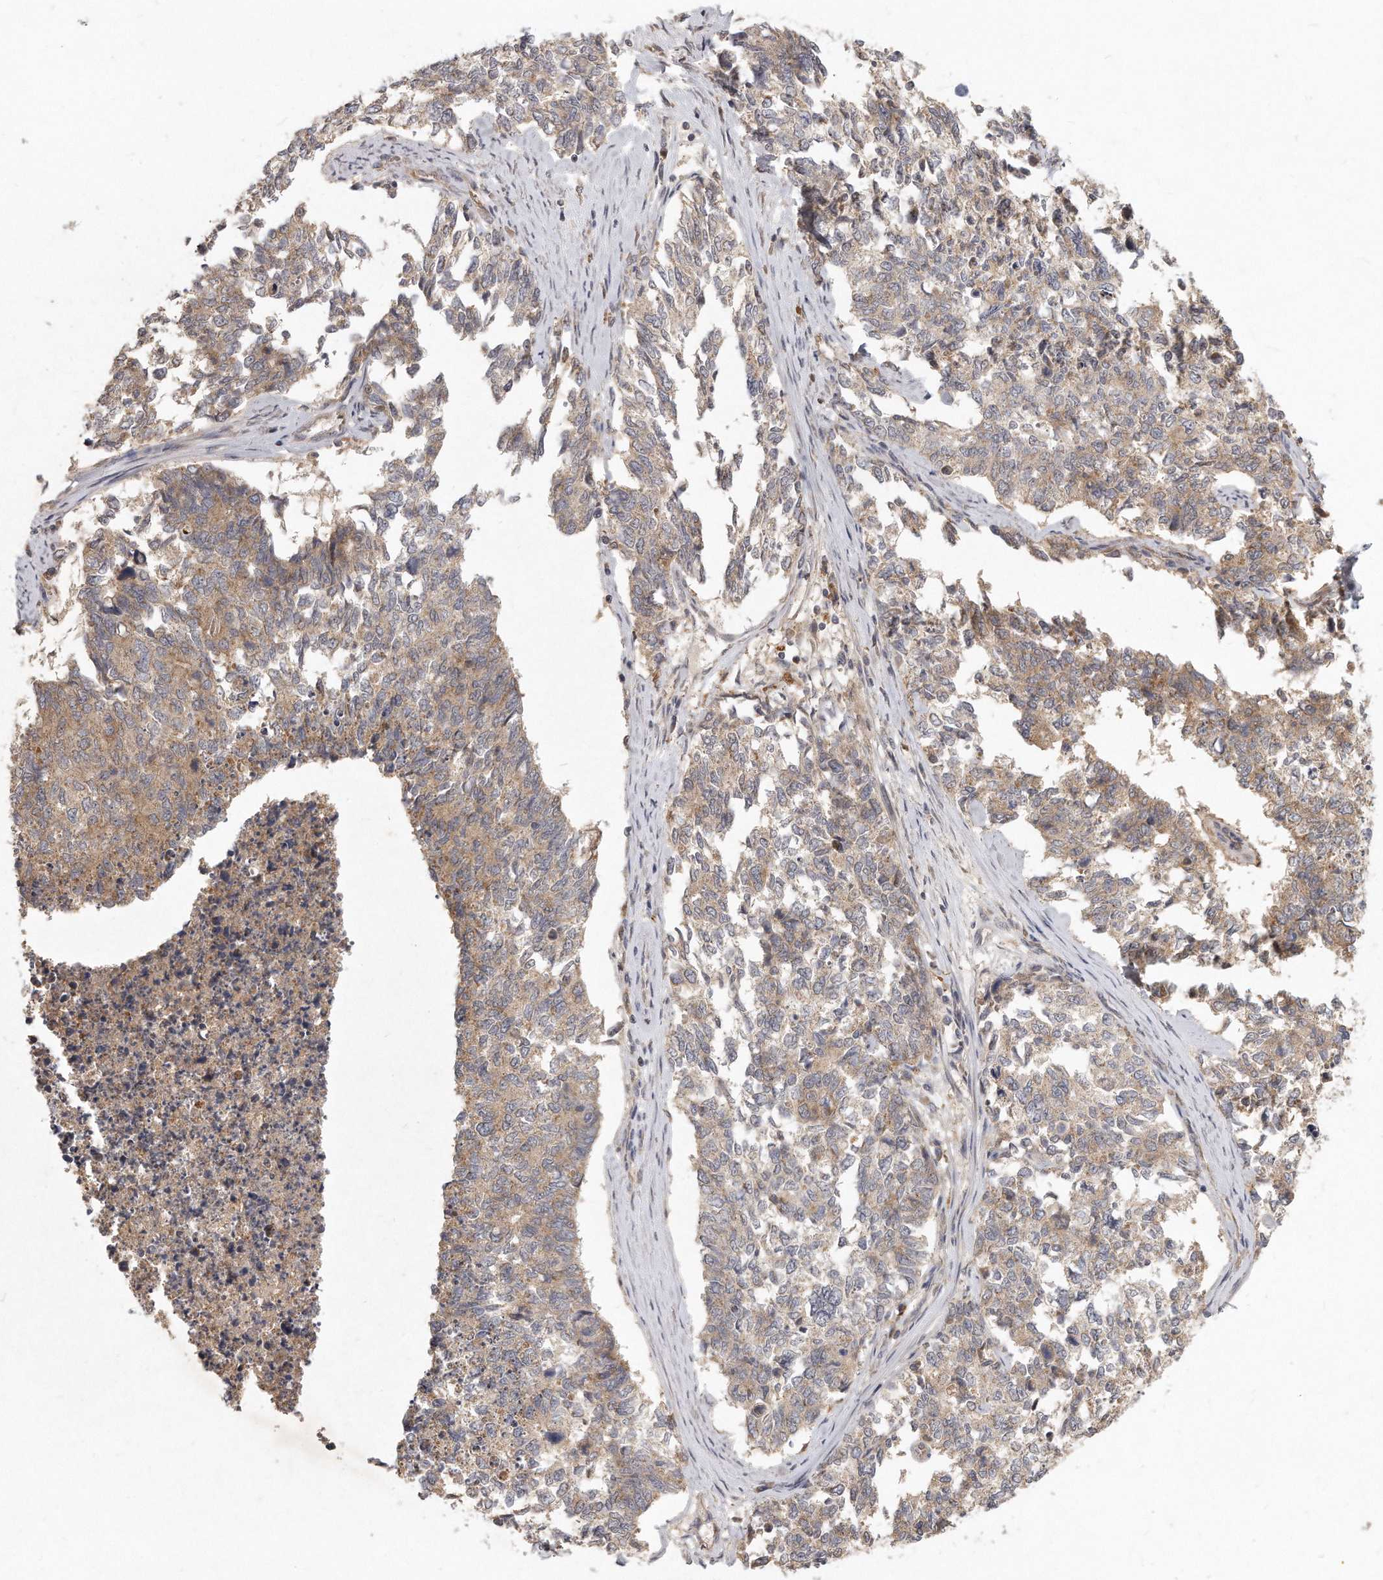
{"staining": {"intensity": "weak", "quantity": ">75%", "location": "cytoplasmic/membranous"}, "tissue": "cervical cancer", "cell_type": "Tumor cells", "image_type": "cancer", "snomed": [{"axis": "morphology", "description": "Squamous cell carcinoma, NOS"}, {"axis": "topography", "description": "Cervix"}], "caption": "Squamous cell carcinoma (cervical) stained with IHC shows weak cytoplasmic/membranous staining in about >75% of tumor cells. (IHC, brightfield microscopy, high magnification).", "gene": "LGALS8", "patient": {"sex": "female", "age": 63}}